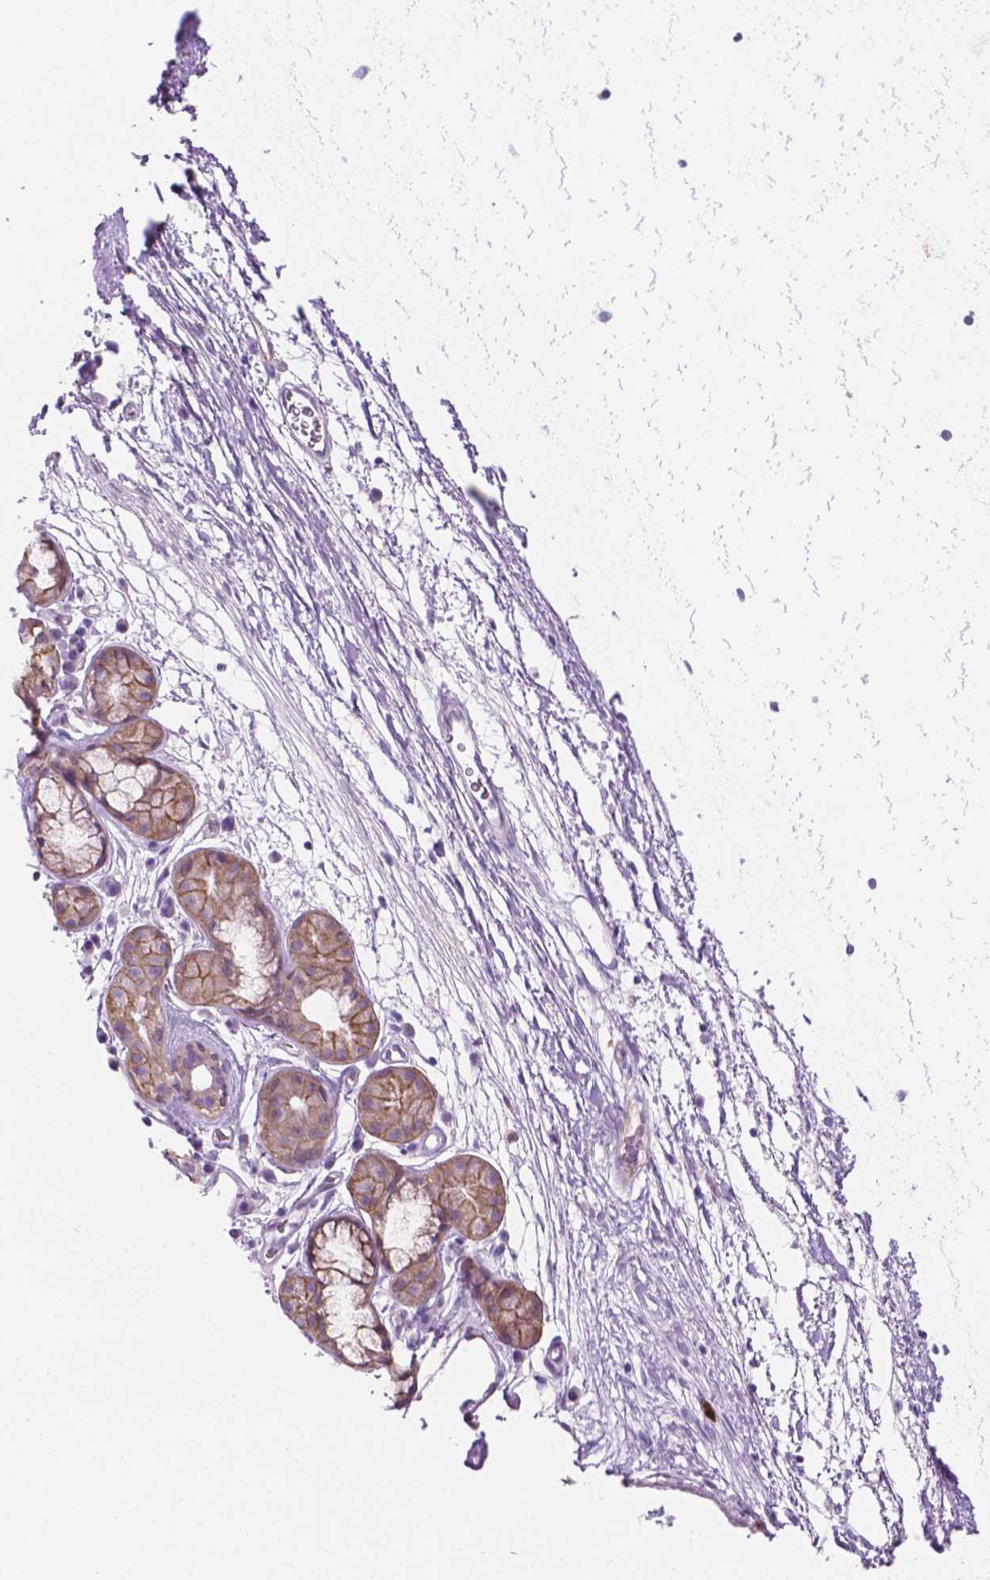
{"staining": {"intensity": "negative", "quantity": "none", "location": "none"}, "tissue": "soft tissue", "cell_type": "Fibroblasts", "image_type": "normal", "snomed": [{"axis": "morphology", "description": "Normal tissue, NOS"}, {"axis": "topography", "description": "Cartilage tissue"}, {"axis": "topography", "description": "Bronchus"}], "caption": "High power microscopy micrograph of an immunohistochemistry micrograph of normal soft tissue, revealing no significant staining in fibroblasts.", "gene": "EPPK1", "patient": {"sex": "male", "age": 58}}